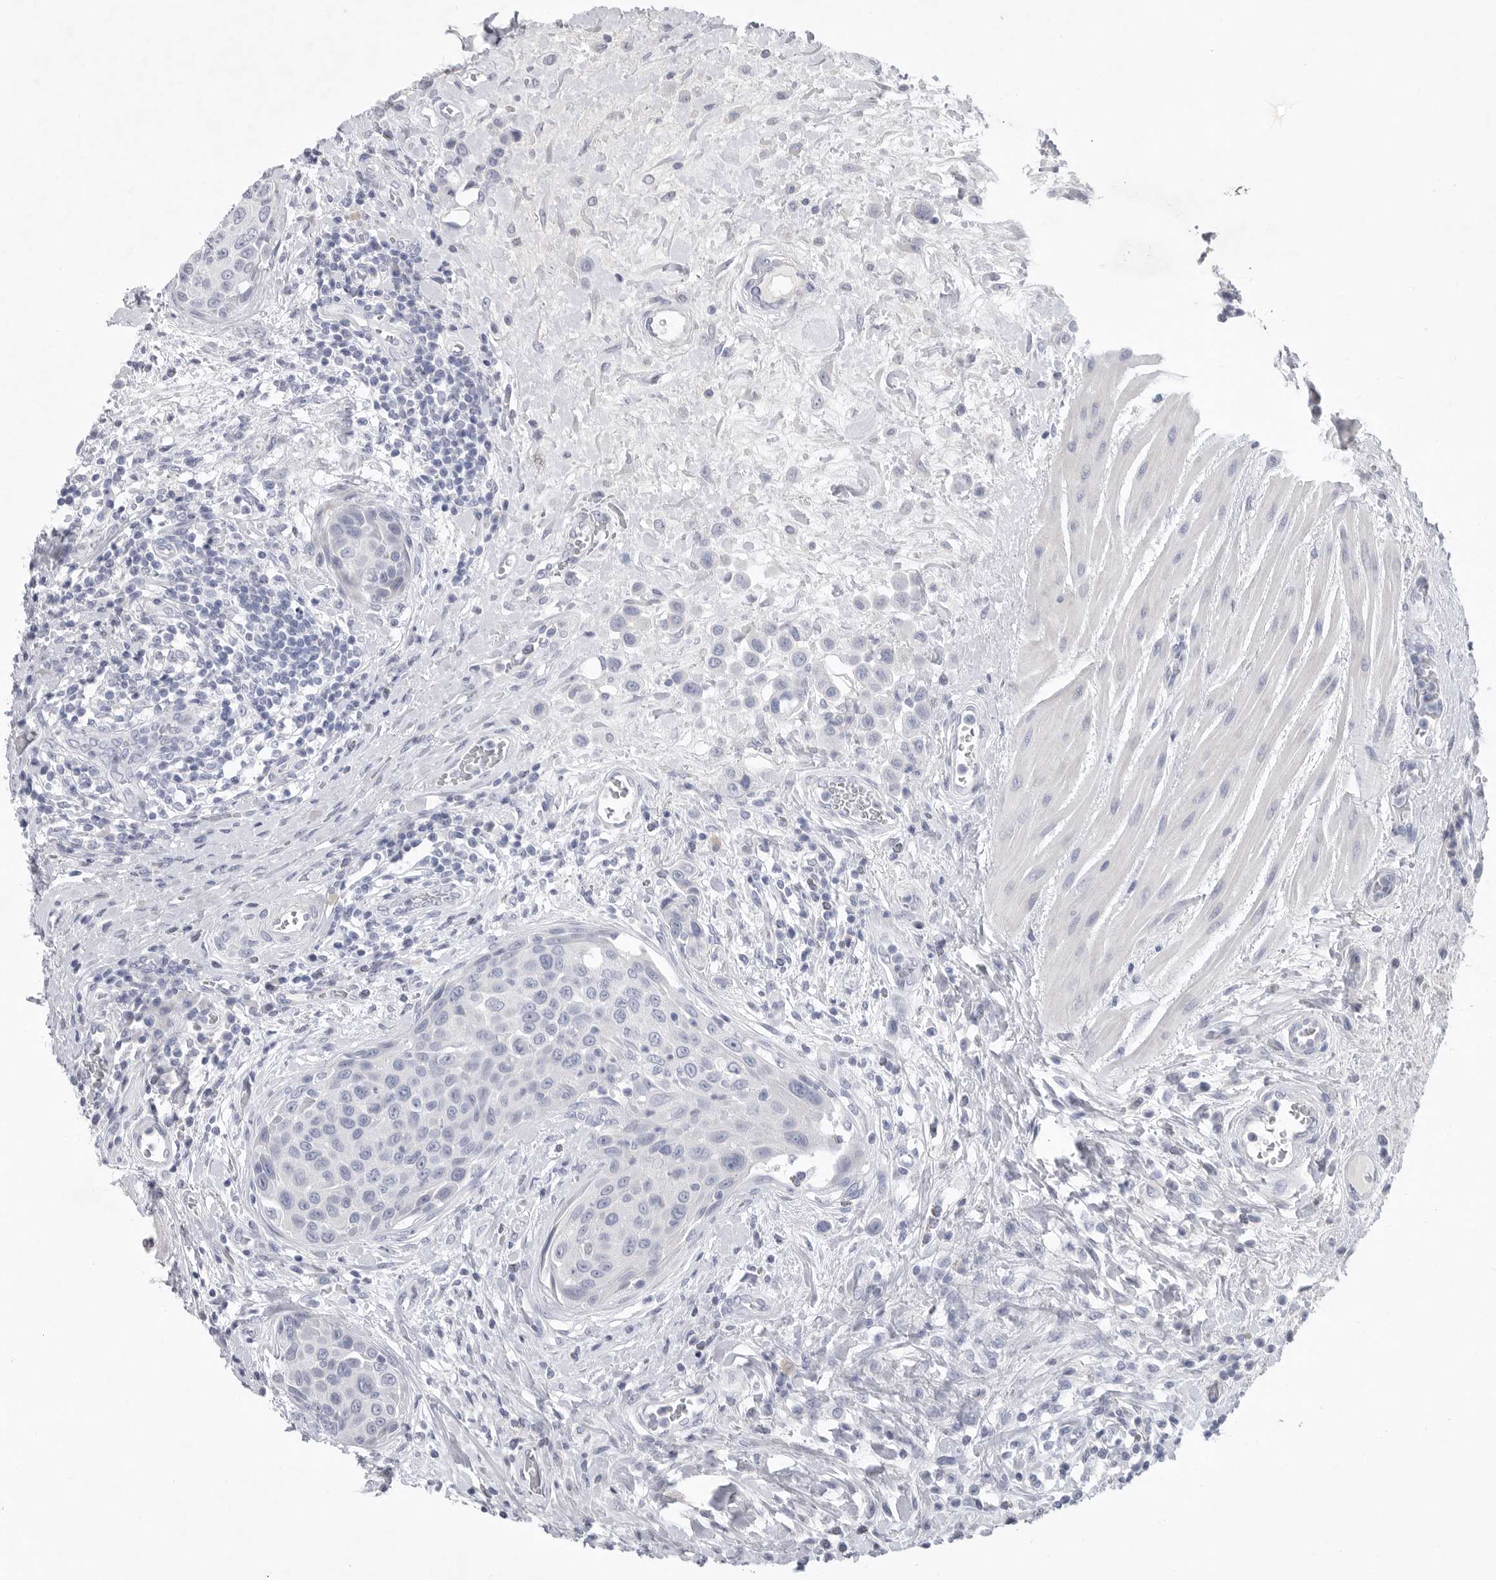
{"staining": {"intensity": "negative", "quantity": "none", "location": "none"}, "tissue": "urothelial cancer", "cell_type": "Tumor cells", "image_type": "cancer", "snomed": [{"axis": "morphology", "description": "Urothelial carcinoma, High grade"}, {"axis": "topography", "description": "Urinary bladder"}], "caption": "This is an immunohistochemistry (IHC) histopathology image of urothelial cancer. There is no positivity in tumor cells.", "gene": "CAMK2B", "patient": {"sex": "male", "age": 50}}